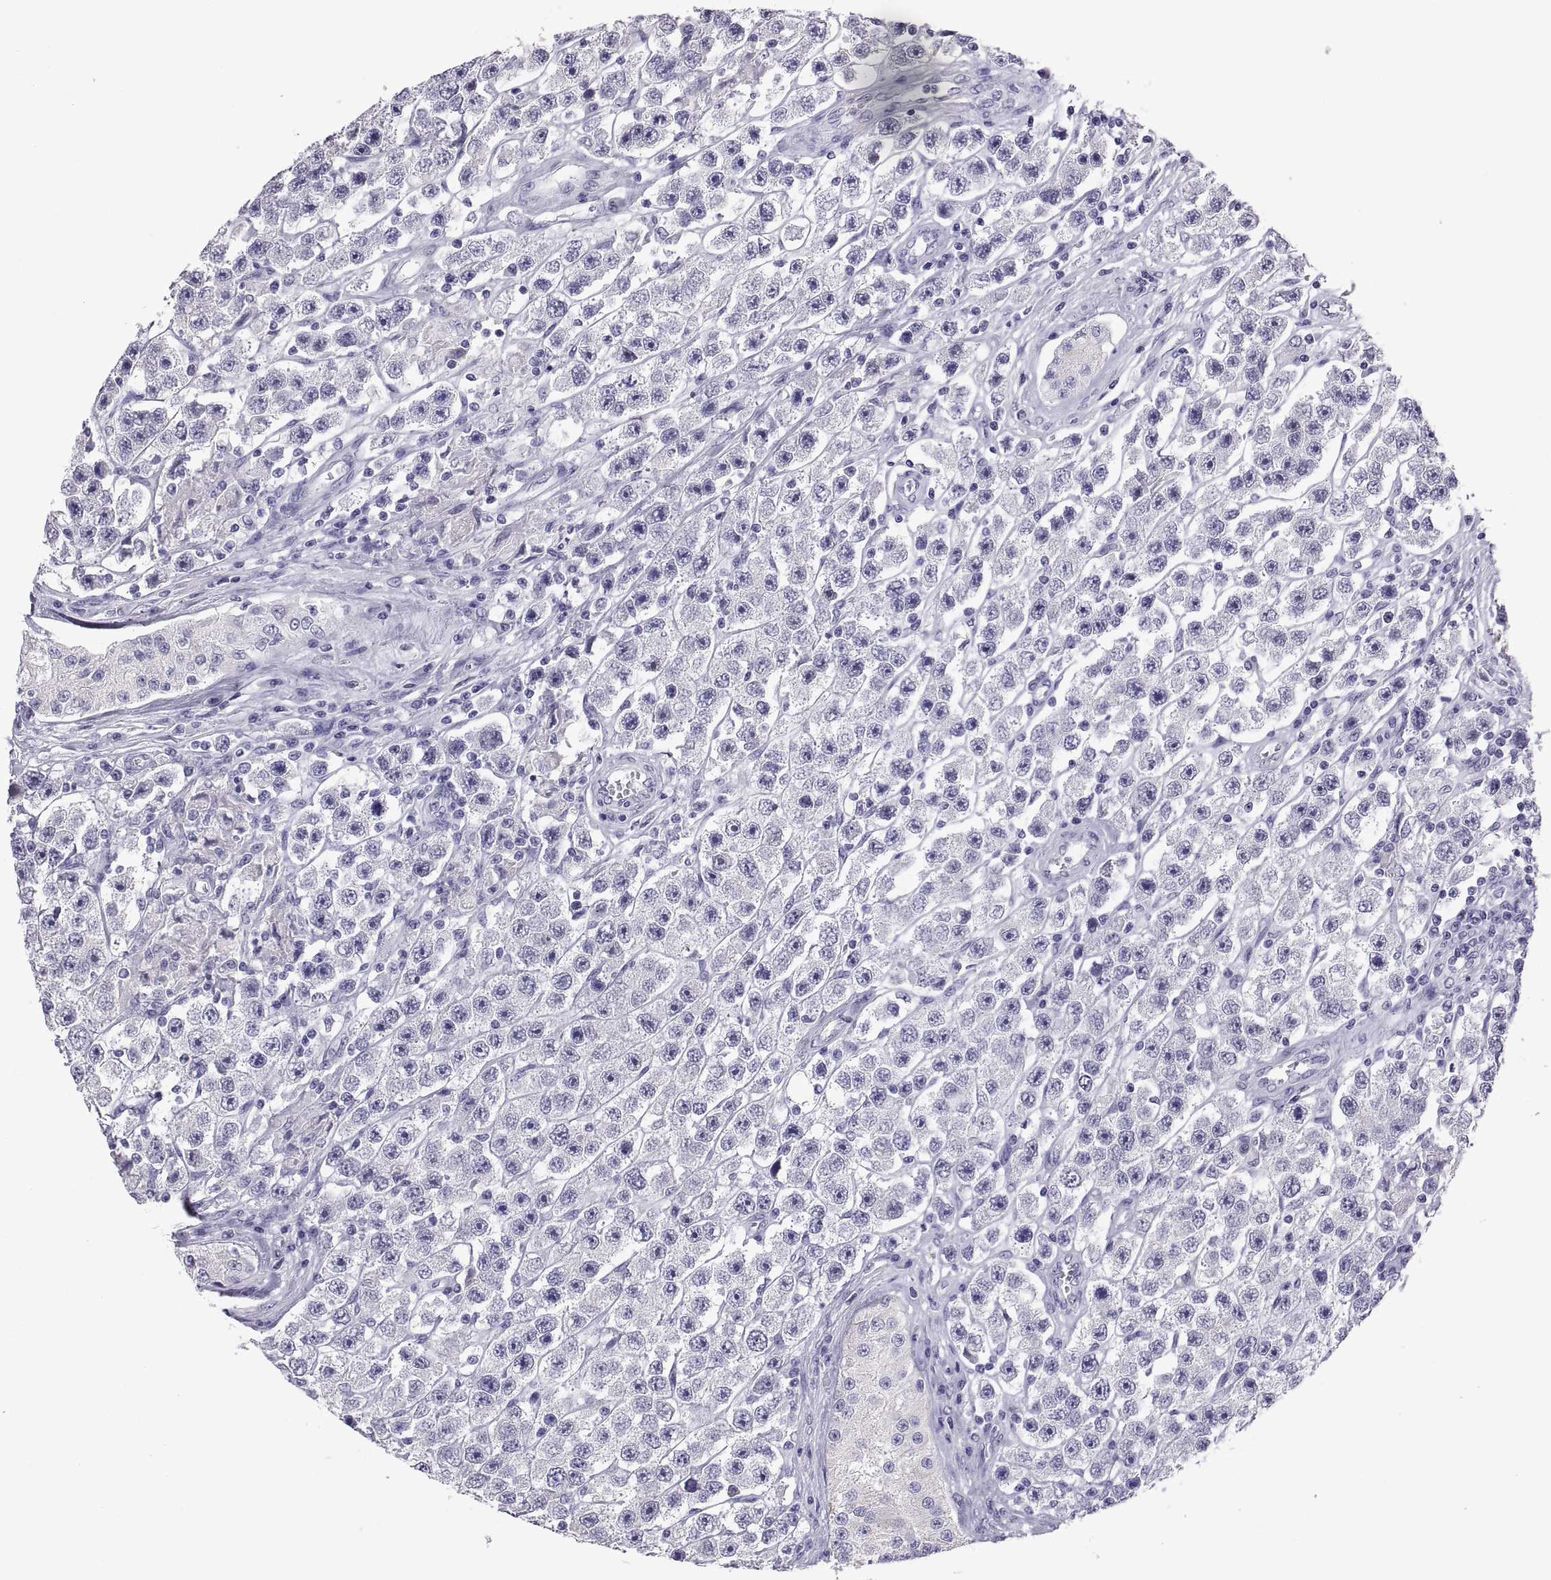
{"staining": {"intensity": "negative", "quantity": "none", "location": "none"}, "tissue": "testis cancer", "cell_type": "Tumor cells", "image_type": "cancer", "snomed": [{"axis": "morphology", "description": "Seminoma, NOS"}, {"axis": "topography", "description": "Testis"}], "caption": "High magnification brightfield microscopy of seminoma (testis) stained with DAB (brown) and counterstained with hematoxylin (blue): tumor cells show no significant staining.", "gene": "FAM170A", "patient": {"sex": "male", "age": 45}}